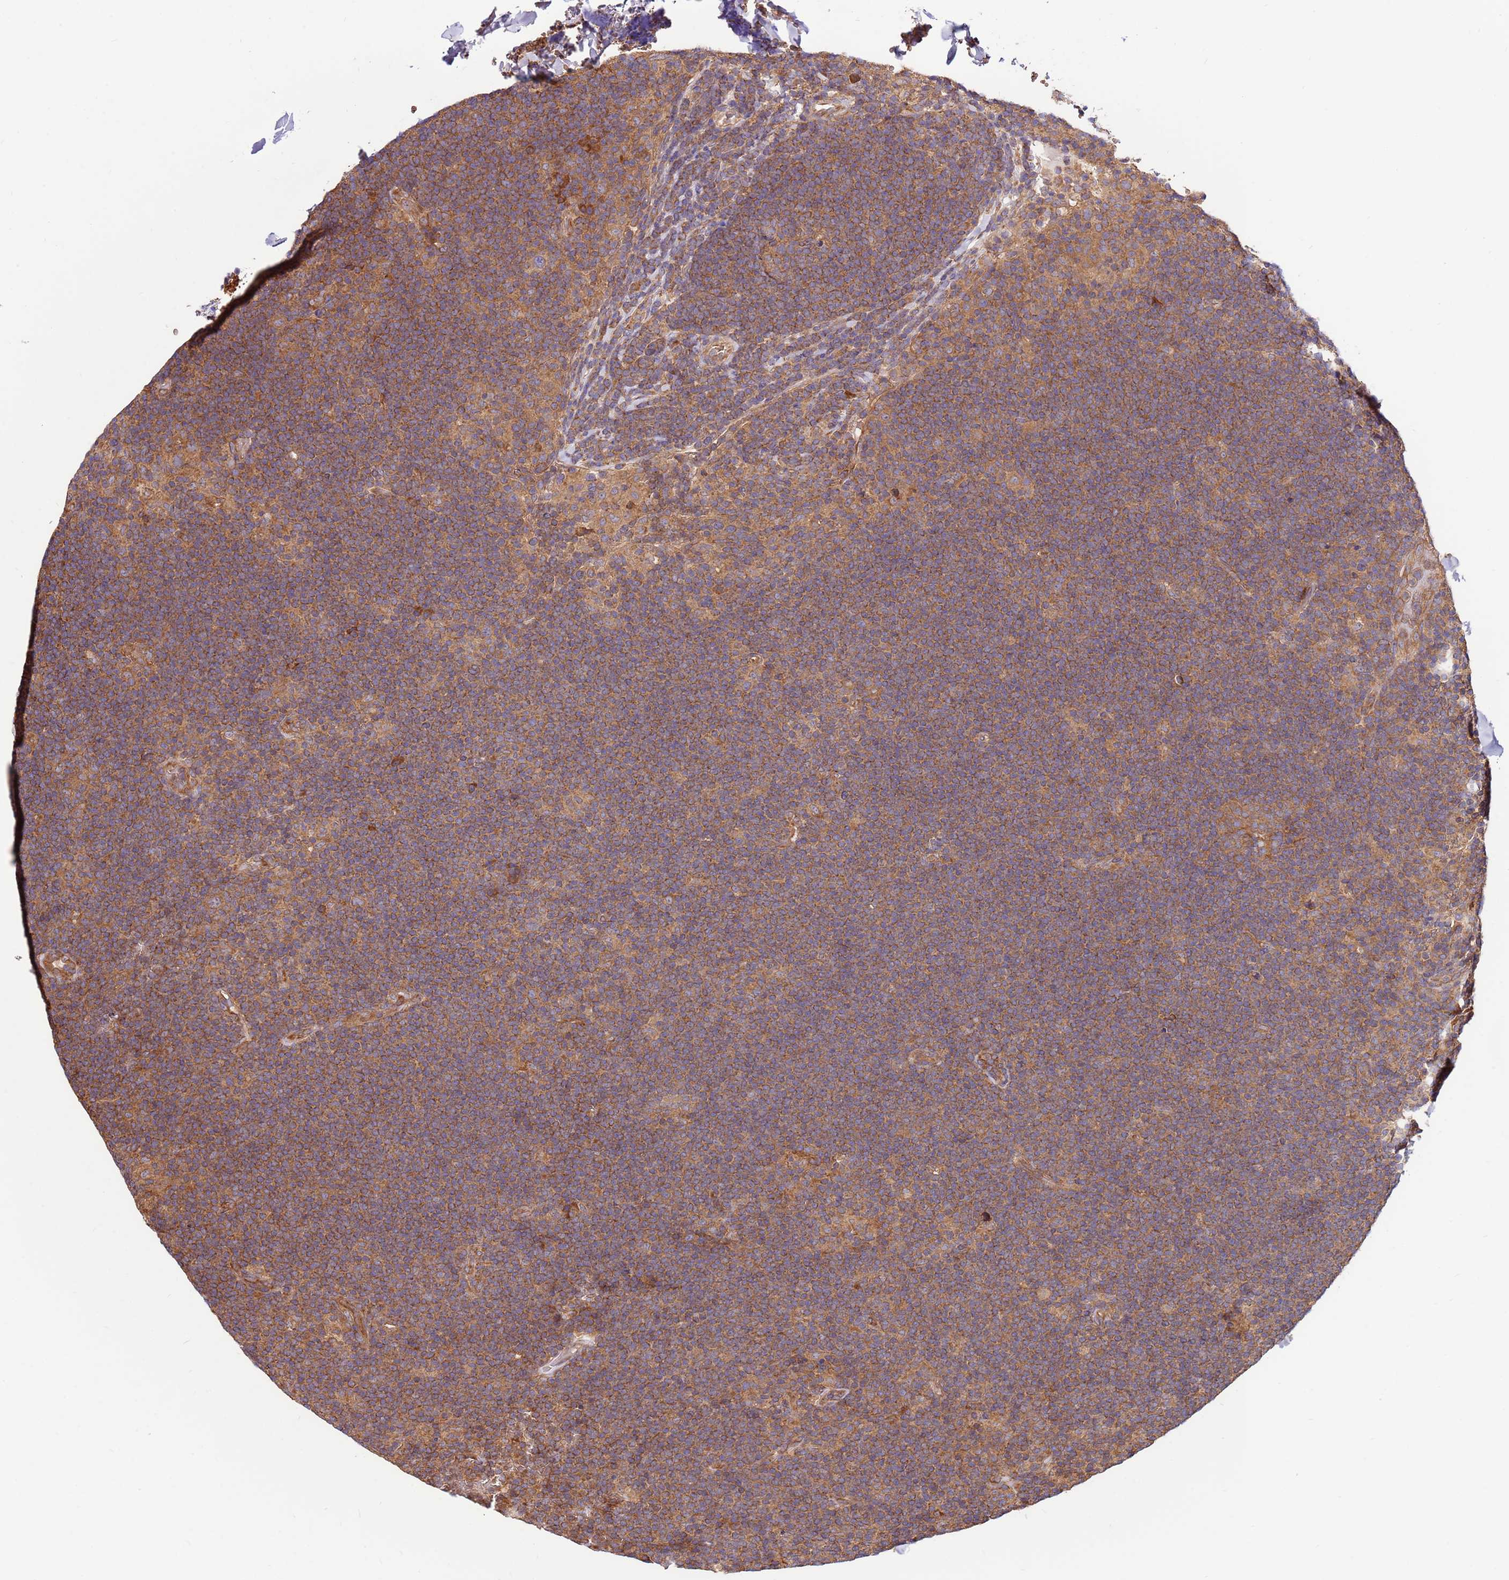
{"staining": {"intensity": "weak", "quantity": ">75%", "location": "cytoplasmic/membranous"}, "tissue": "lymphoma", "cell_type": "Tumor cells", "image_type": "cancer", "snomed": [{"axis": "morphology", "description": "Hodgkin's disease, NOS"}, {"axis": "topography", "description": "Lymph node"}], "caption": "This image demonstrates immunohistochemistry staining of Hodgkin's disease, with low weak cytoplasmic/membranous staining in about >75% of tumor cells.", "gene": "SLC44A5", "patient": {"sex": "female", "age": 57}}